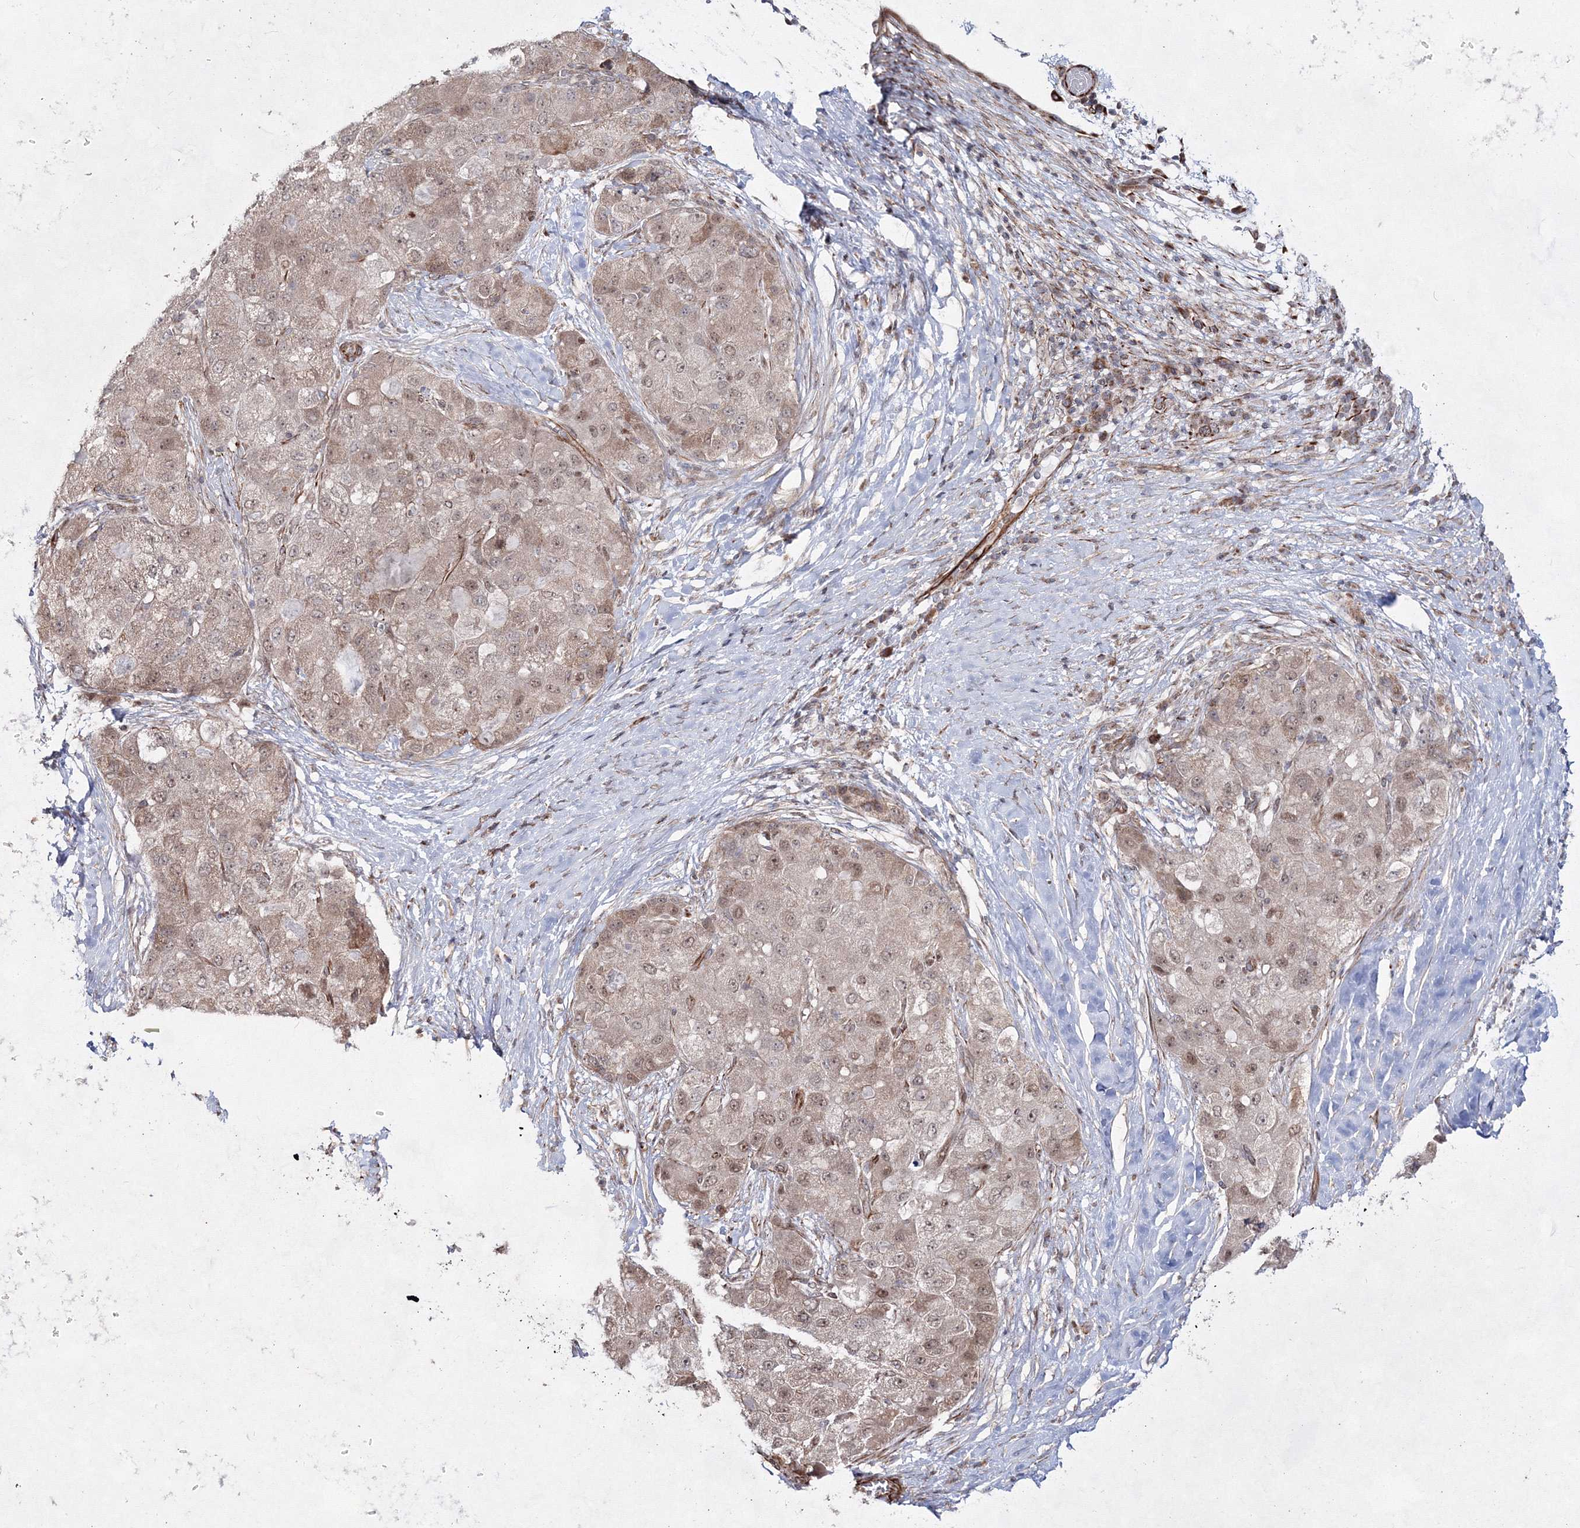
{"staining": {"intensity": "weak", "quantity": ">75%", "location": "cytoplasmic/membranous,nuclear"}, "tissue": "liver cancer", "cell_type": "Tumor cells", "image_type": "cancer", "snomed": [{"axis": "morphology", "description": "Carcinoma, Hepatocellular, NOS"}, {"axis": "topography", "description": "Liver"}], "caption": "Liver cancer (hepatocellular carcinoma) stained with DAB (3,3'-diaminobenzidine) immunohistochemistry demonstrates low levels of weak cytoplasmic/membranous and nuclear staining in about >75% of tumor cells.", "gene": "SNIP1", "patient": {"sex": "male", "age": 80}}